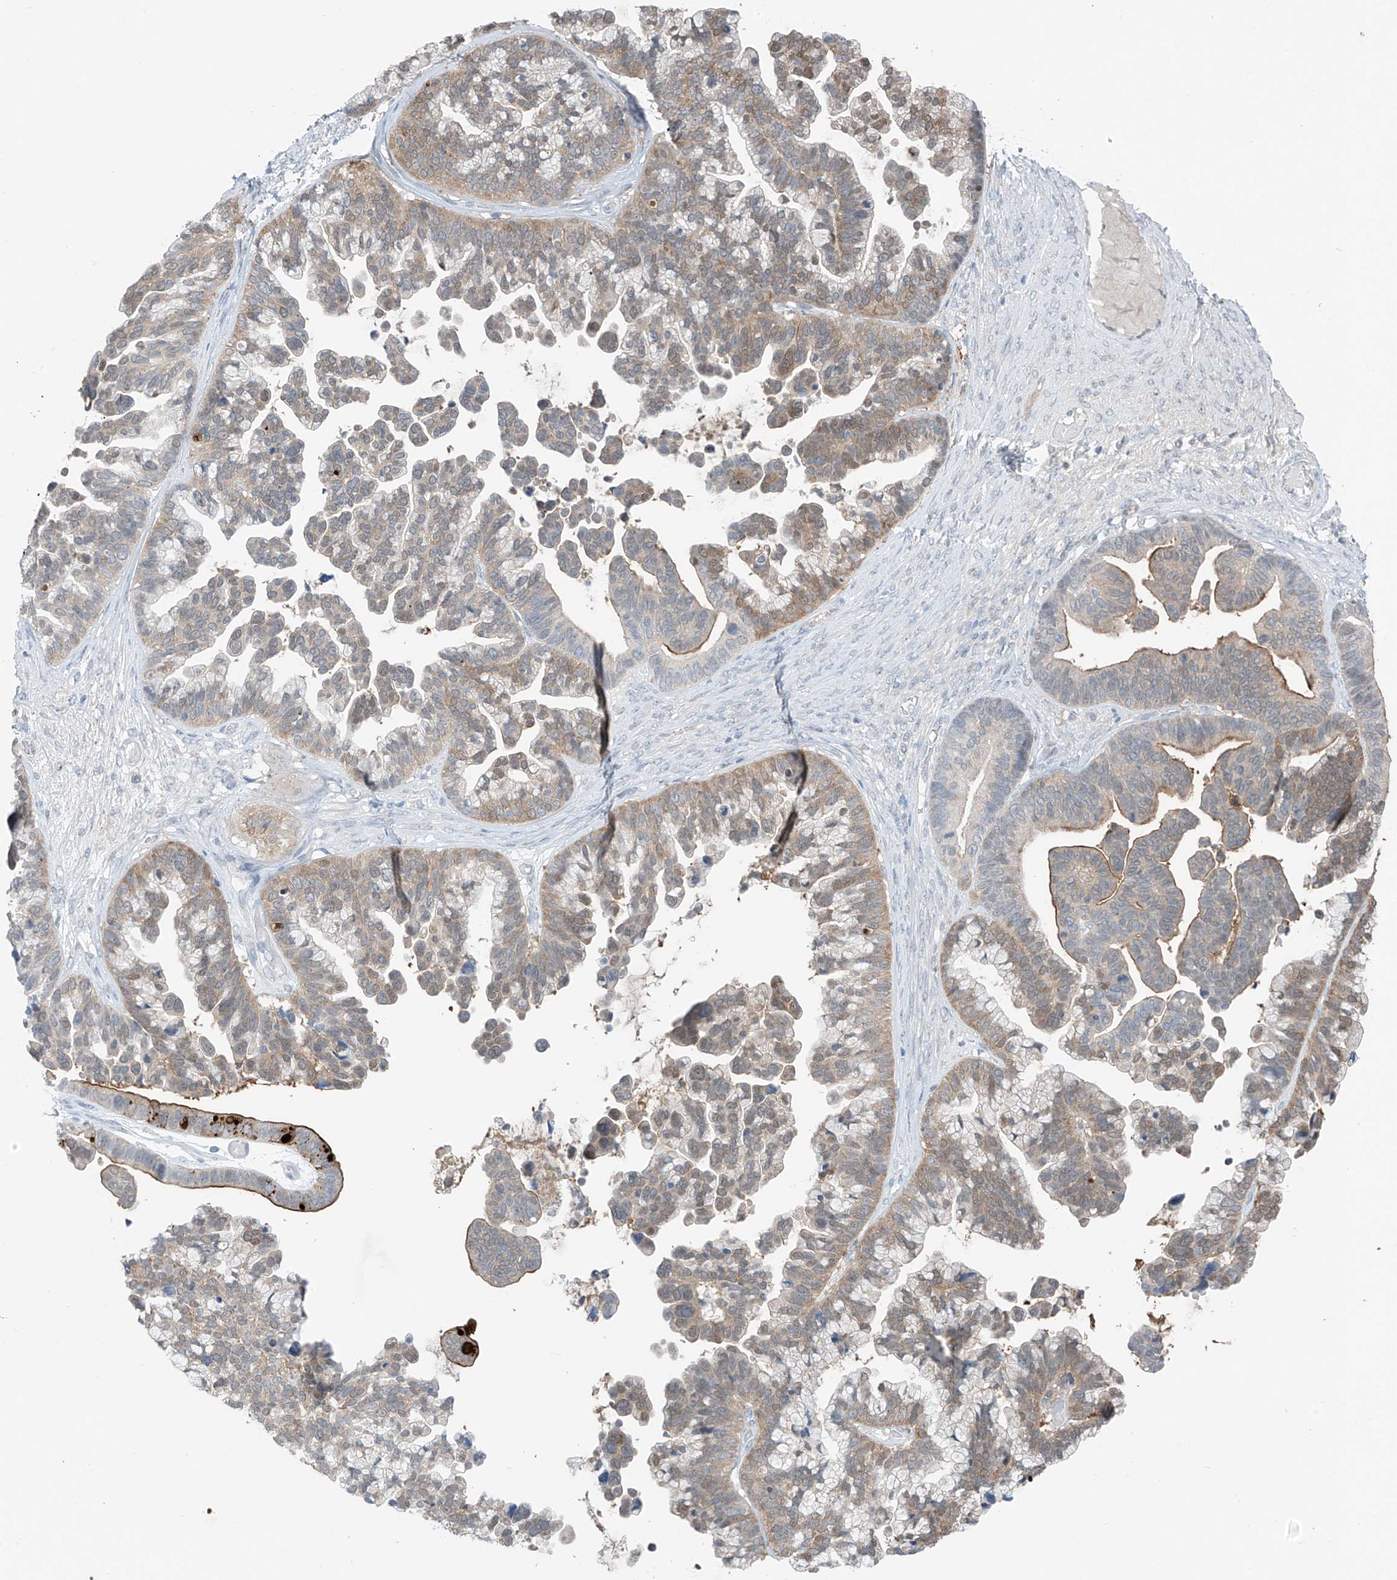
{"staining": {"intensity": "moderate", "quantity": "<25%", "location": "cytoplasmic/membranous"}, "tissue": "ovarian cancer", "cell_type": "Tumor cells", "image_type": "cancer", "snomed": [{"axis": "morphology", "description": "Cystadenocarcinoma, serous, NOS"}, {"axis": "topography", "description": "Ovary"}], "caption": "Brown immunohistochemical staining in ovarian serous cystadenocarcinoma demonstrates moderate cytoplasmic/membranous positivity in approximately <25% of tumor cells. The protein of interest is shown in brown color, while the nuclei are stained blue.", "gene": "ZNF793", "patient": {"sex": "female", "age": 56}}